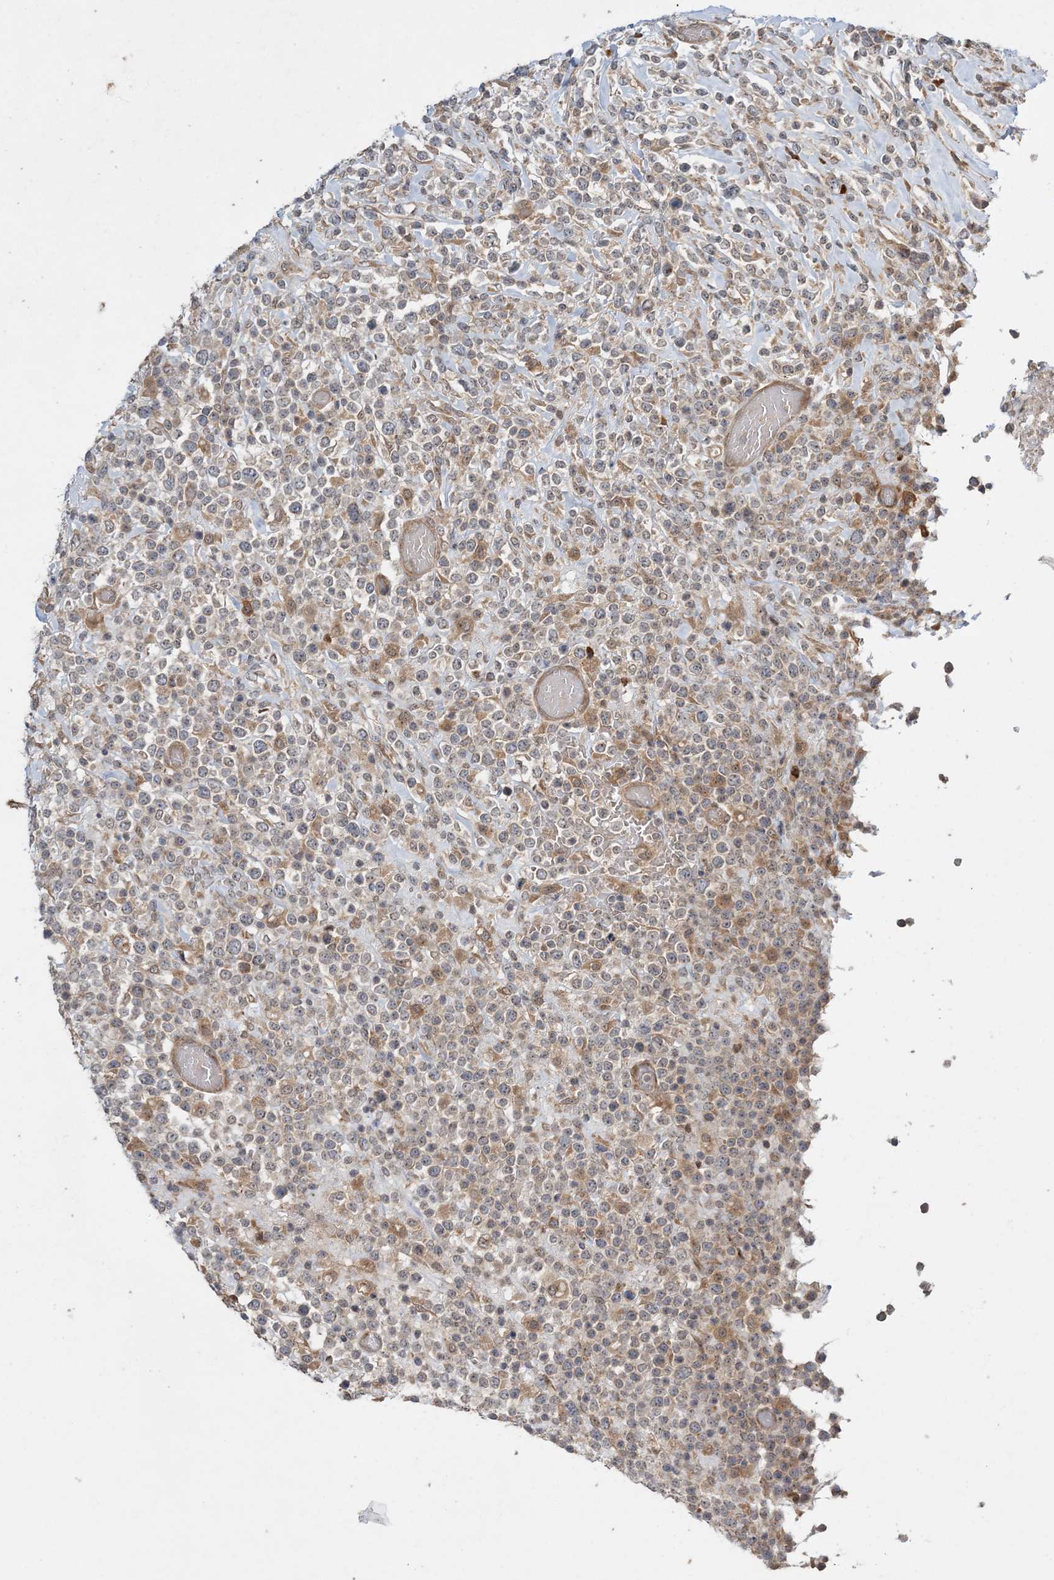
{"staining": {"intensity": "weak", "quantity": "<25%", "location": "cytoplasmic/membranous"}, "tissue": "lymphoma", "cell_type": "Tumor cells", "image_type": "cancer", "snomed": [{"axis": "morphology", "description": "Malignant lymphoma, non-Hodgkin's type, High grade"}, {"axis": "topography", "description": "Colon"}], "caption": "This photomicrograph is of lymphoma stained with immunohistochemistry to label a protein in brown with the nuclei are counter-stained blue. There is no positivity in tumor cells. (DAB immunohistochemistry visualized using brightfield microscopy, high magnification).", "gene": "UBTD2", "patient": {"sex": "female", "age": 53}}